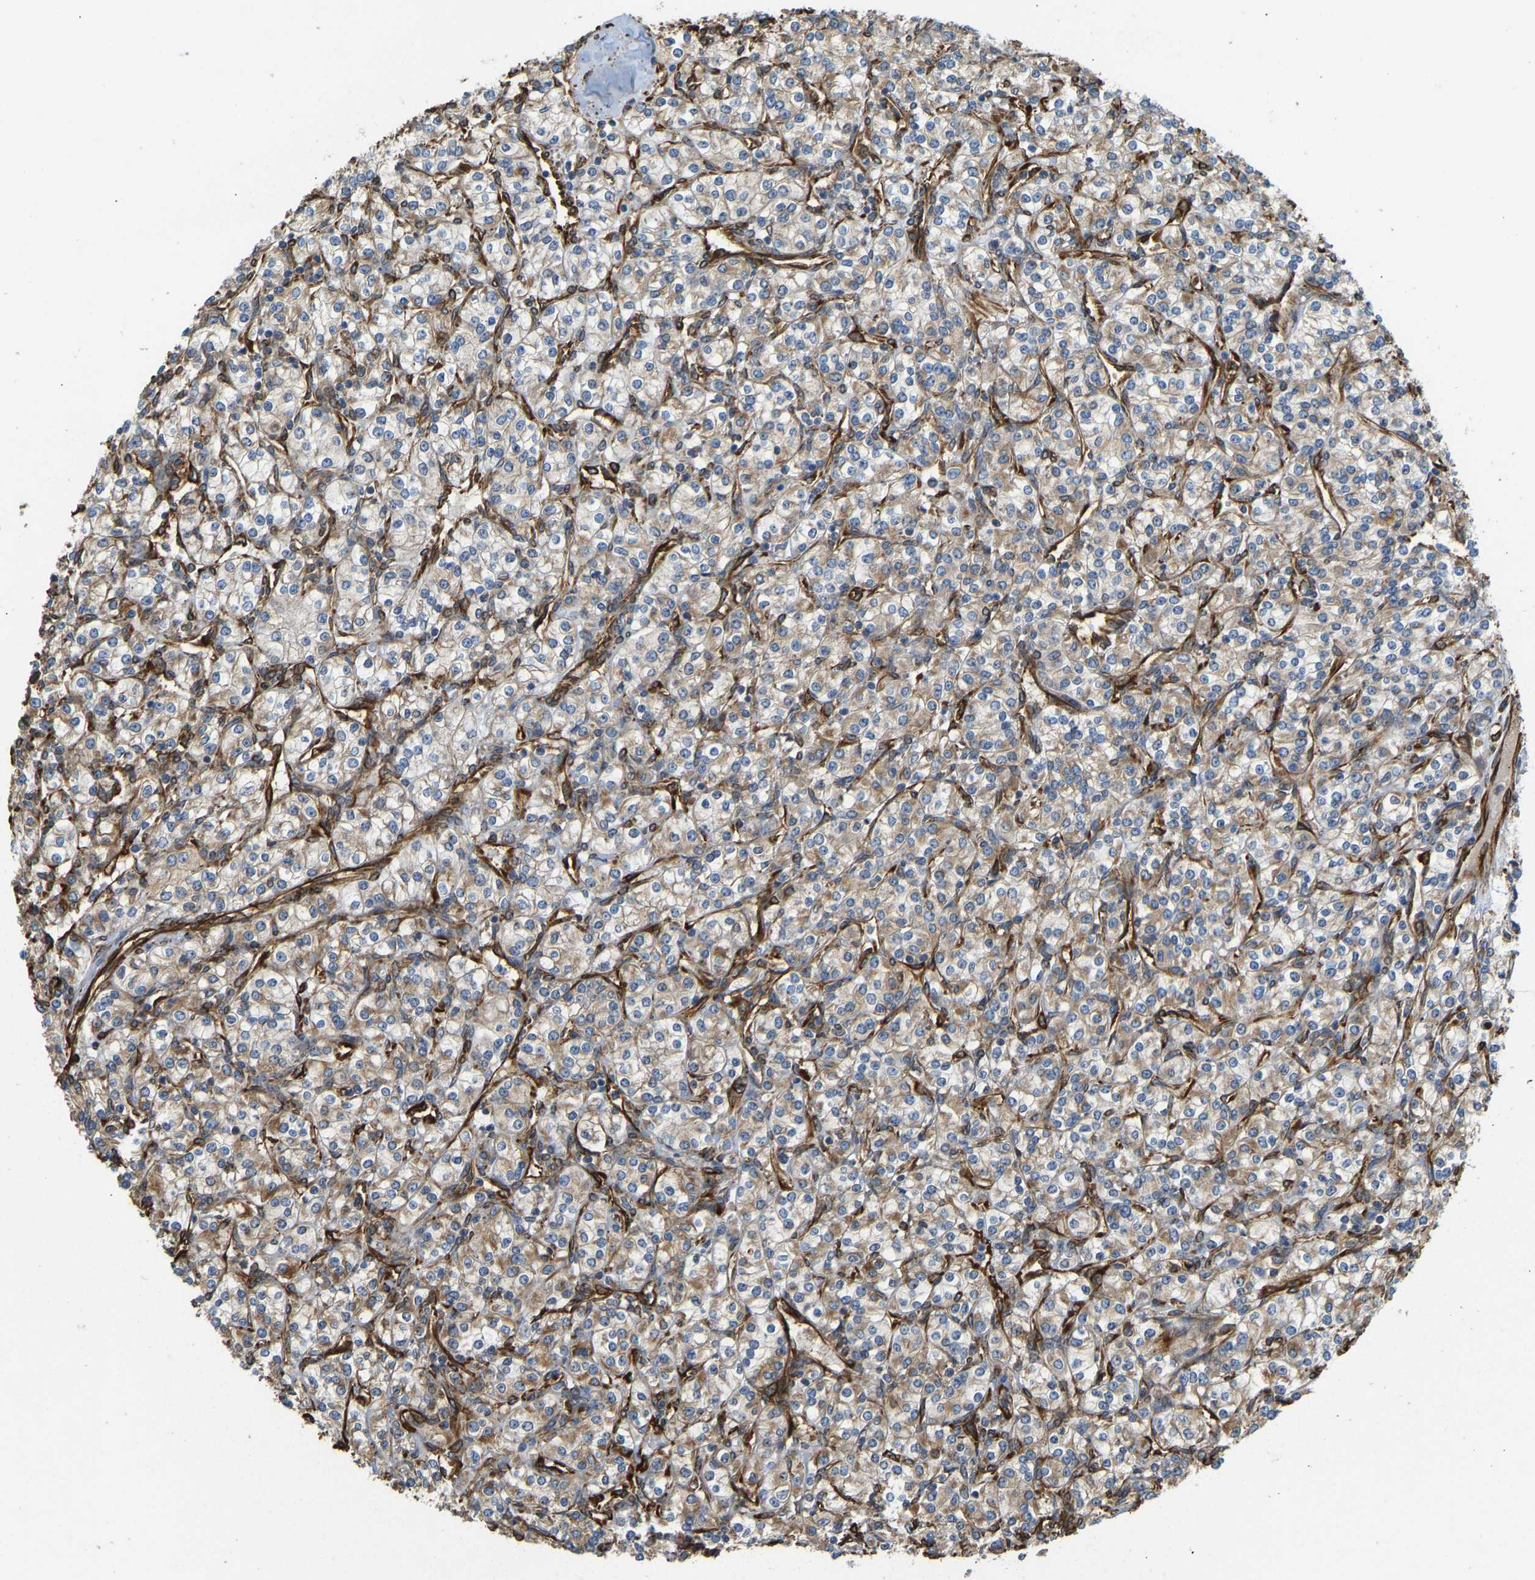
{"staining": {"intensity": "weak", "quantity": ">75%", "location": "cytoplasmic/membranous"}, "tissue": "renal cancer", "cell_type": "Tumor cells", "image_type": "cancer", "snomed": [{"axis": "morphology", "description": "Adenocarcinoma, NOS"}, {"axis": "topography", "description": "Kidney"}], "caption": "Immunohistochemistry (IHC) histopathology image of neoplastic tissue: renal adenocarcinoma stained using immunohistochemistry (IHC) demonstrates low levels of weak protein expression localized specifically in the cytoplasmic/membranous of tumor cells, appearing as a cytoplasmic/membranous brown color.", "gene": "BEX3", "patient": {"sex": "male", "age": 77}}